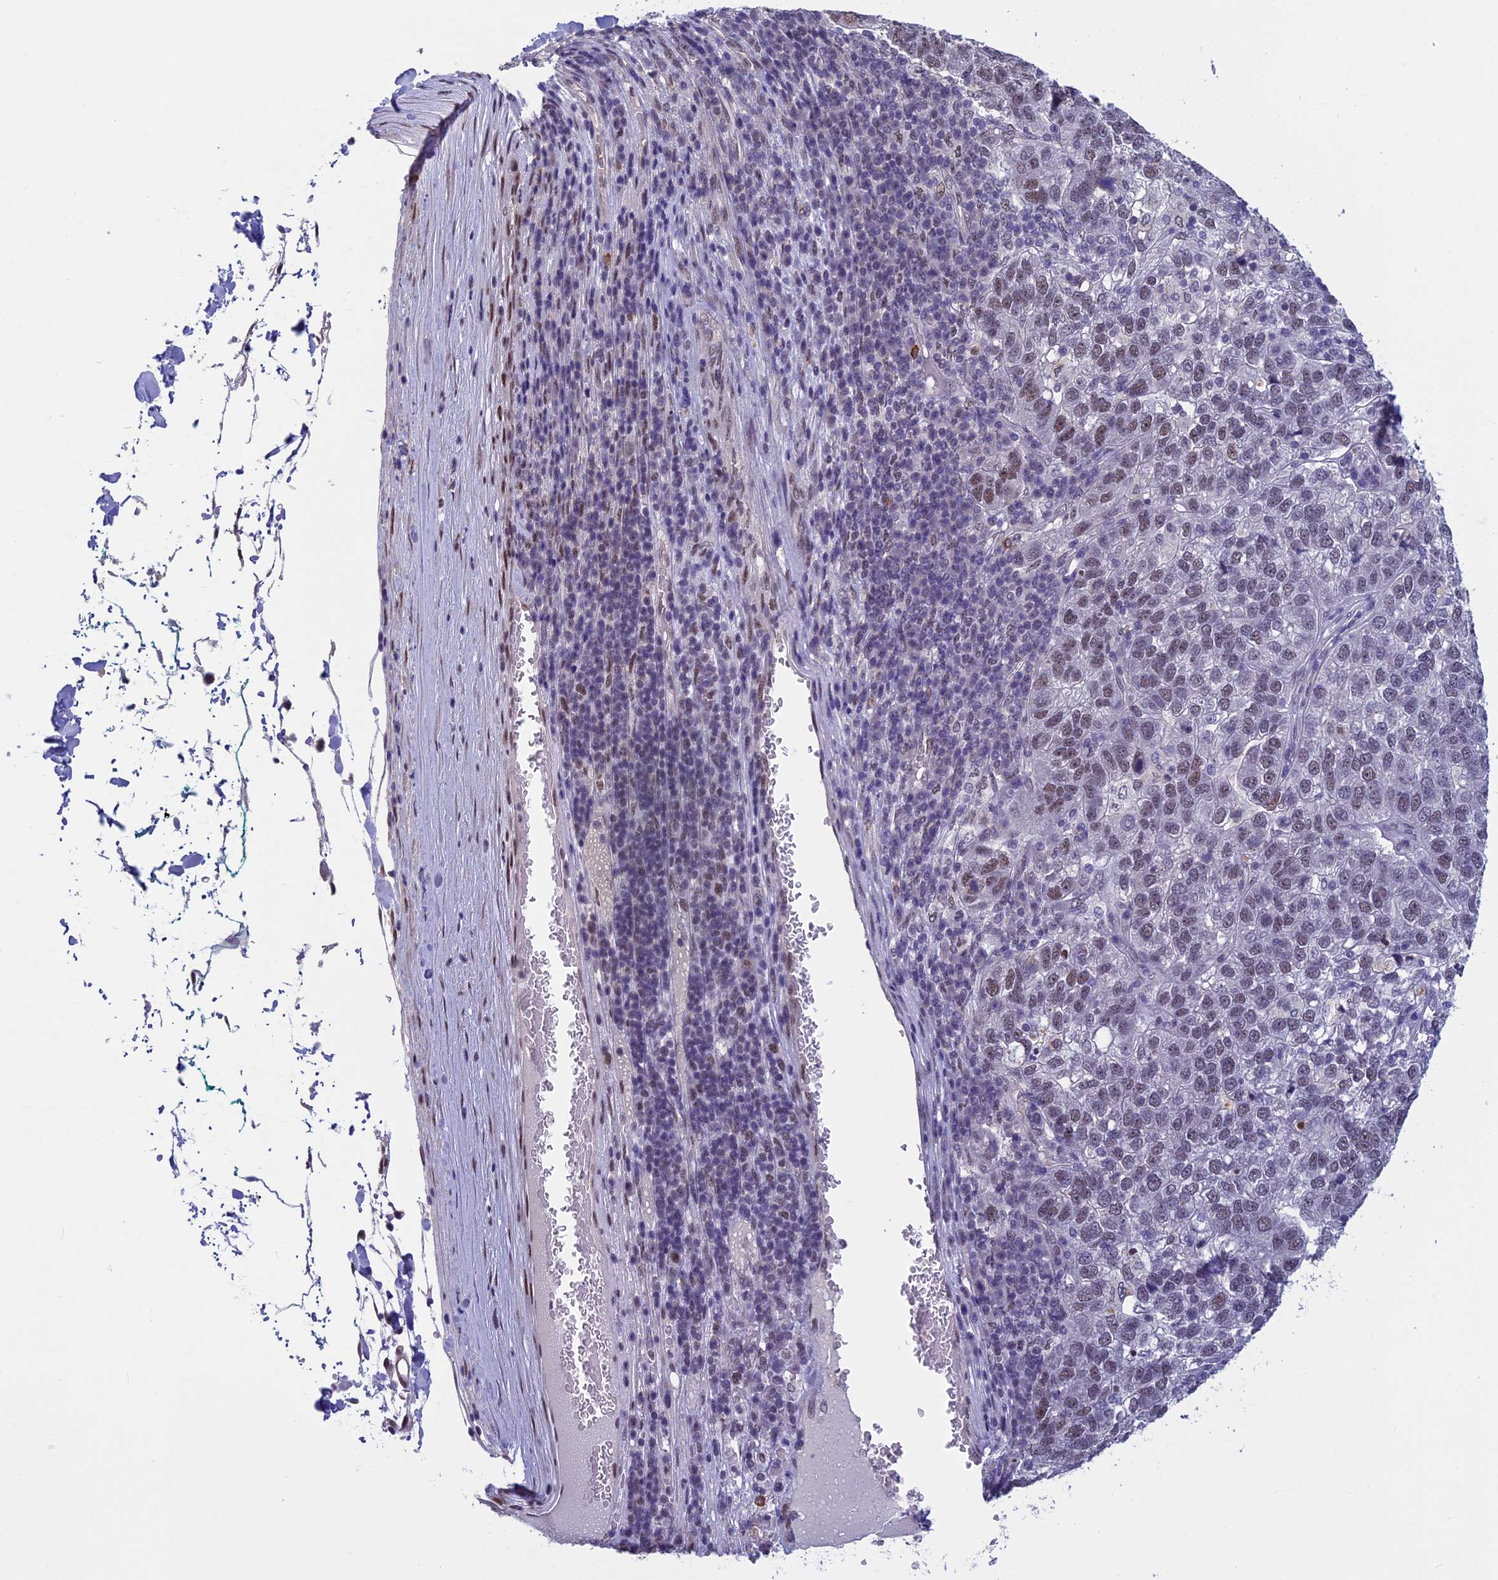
{"staining": {"intensity": "weak", "quantity": ">75%", "location": "nuclear"}, "tissue": "pancreatic cancer", "cell_type": "Tumor cells", "image_type": "cancer", "snomed": [{"axis": "morphology", "description": "Adenocarcinoma, NOS"}, {"axis": "topography", "description": "Pancreas"}], "caption": "High-magnification brightfield microscopy of pancreatic adenocarcinoma stained with DAB (brown) and counterstained with hematoxylin (blue). tumor cells exhibit weak nuclear staining is appreciated in approximately>75% of cells.", "gene": "RNF40", "patient": {"sex": "female", "age": 61}}